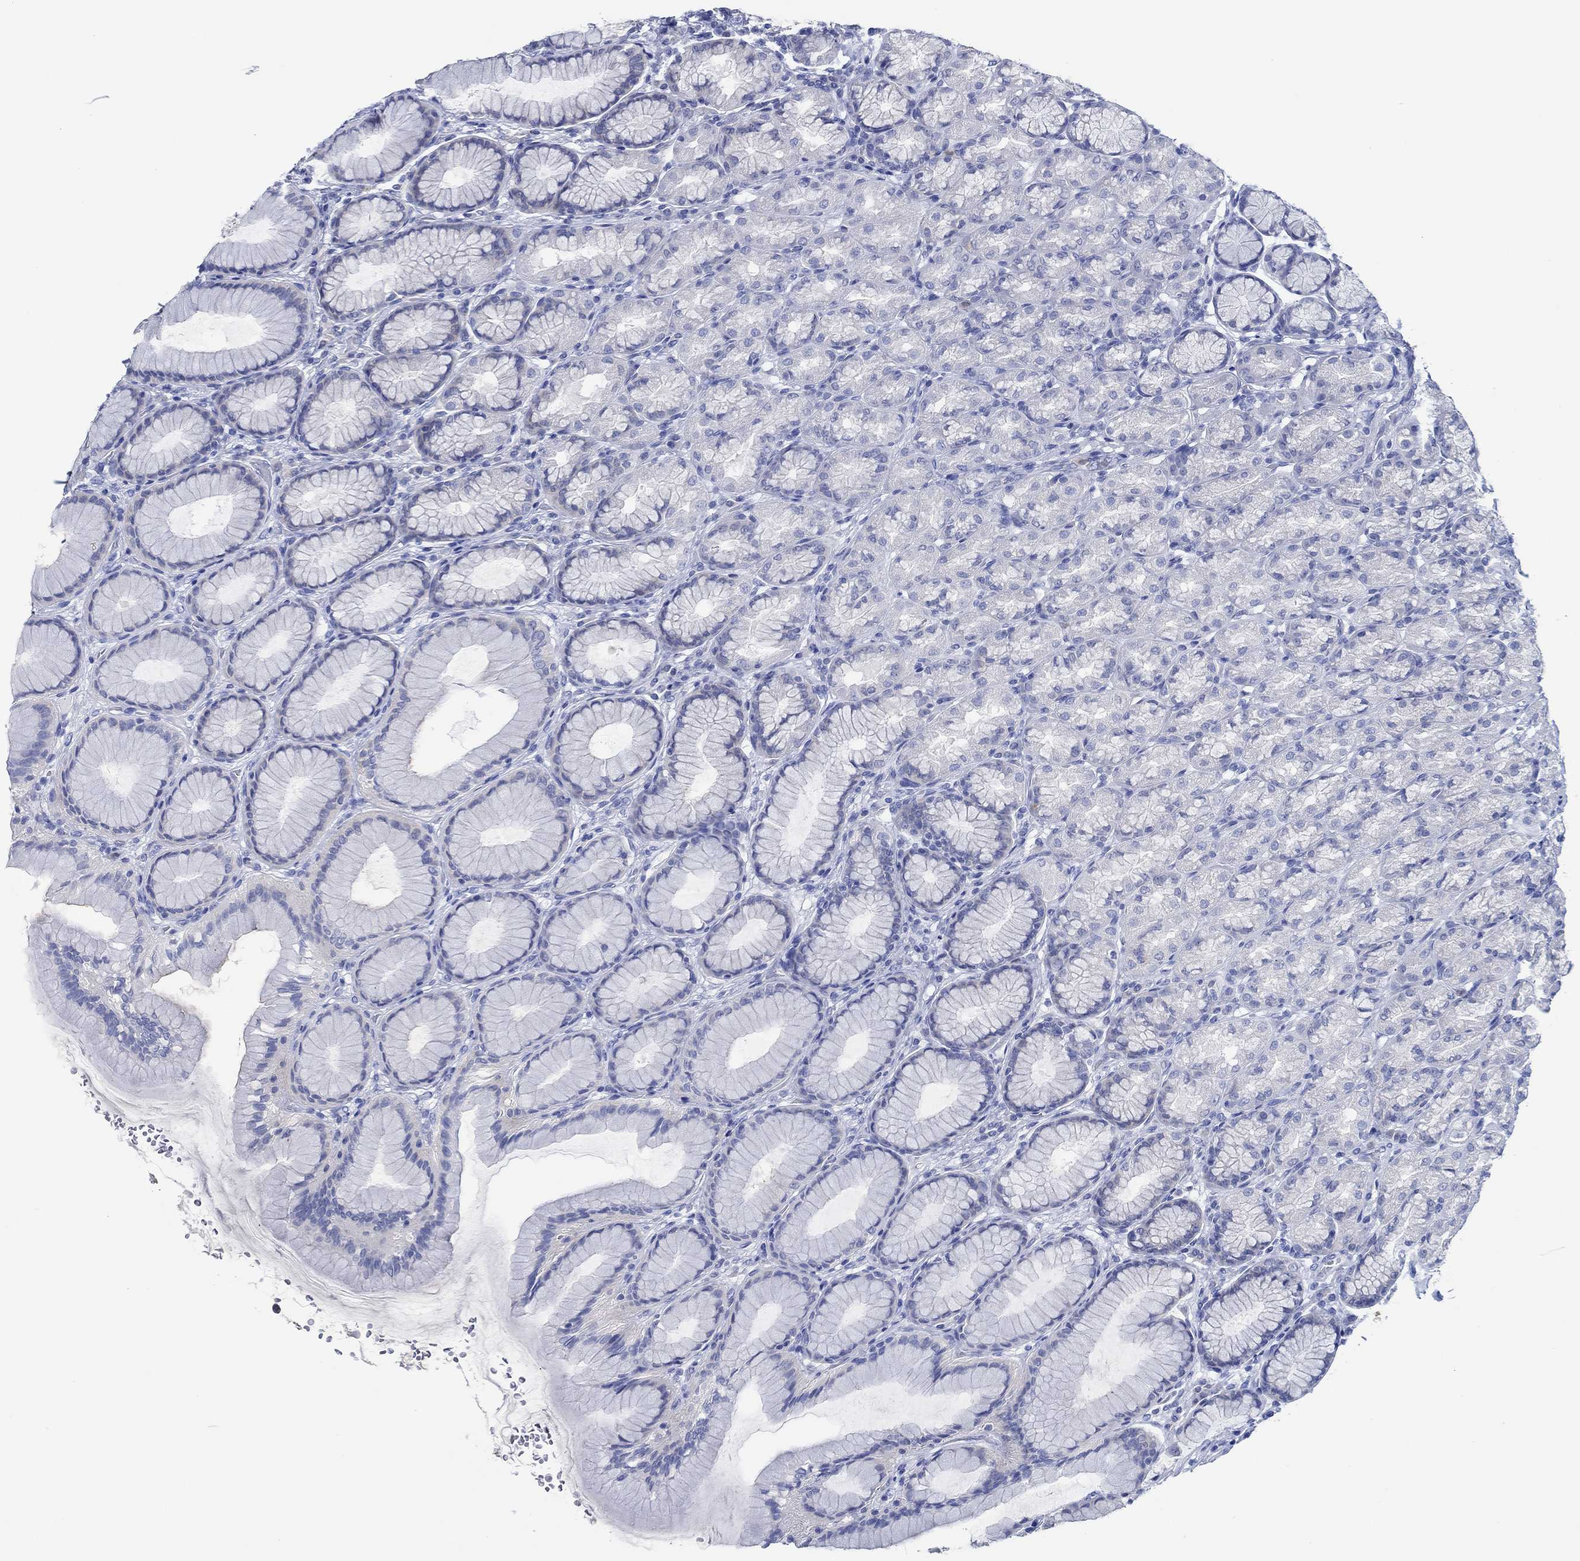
{"staining": {"intensity": "weak", "quantity": "<25%", "location": "cytoplasmic/membranous"}, "tissue": "stomach", "cell_type": "Glandular cells", "image_type": "normal", "snomed": [{"axis": "morphology", "description": "Normal tissue, NOS"}, {"axis": "morphology", "description": "Adenocarcinoma, NOS"}, {"axis": "topography", "description": "Stomach"}], "caption": "Protein analysis of unremarkable stomach shows no significant staining in glandular cells.", "gene": "ZNF671", "patient": {"sex": "female", "age": 79}}